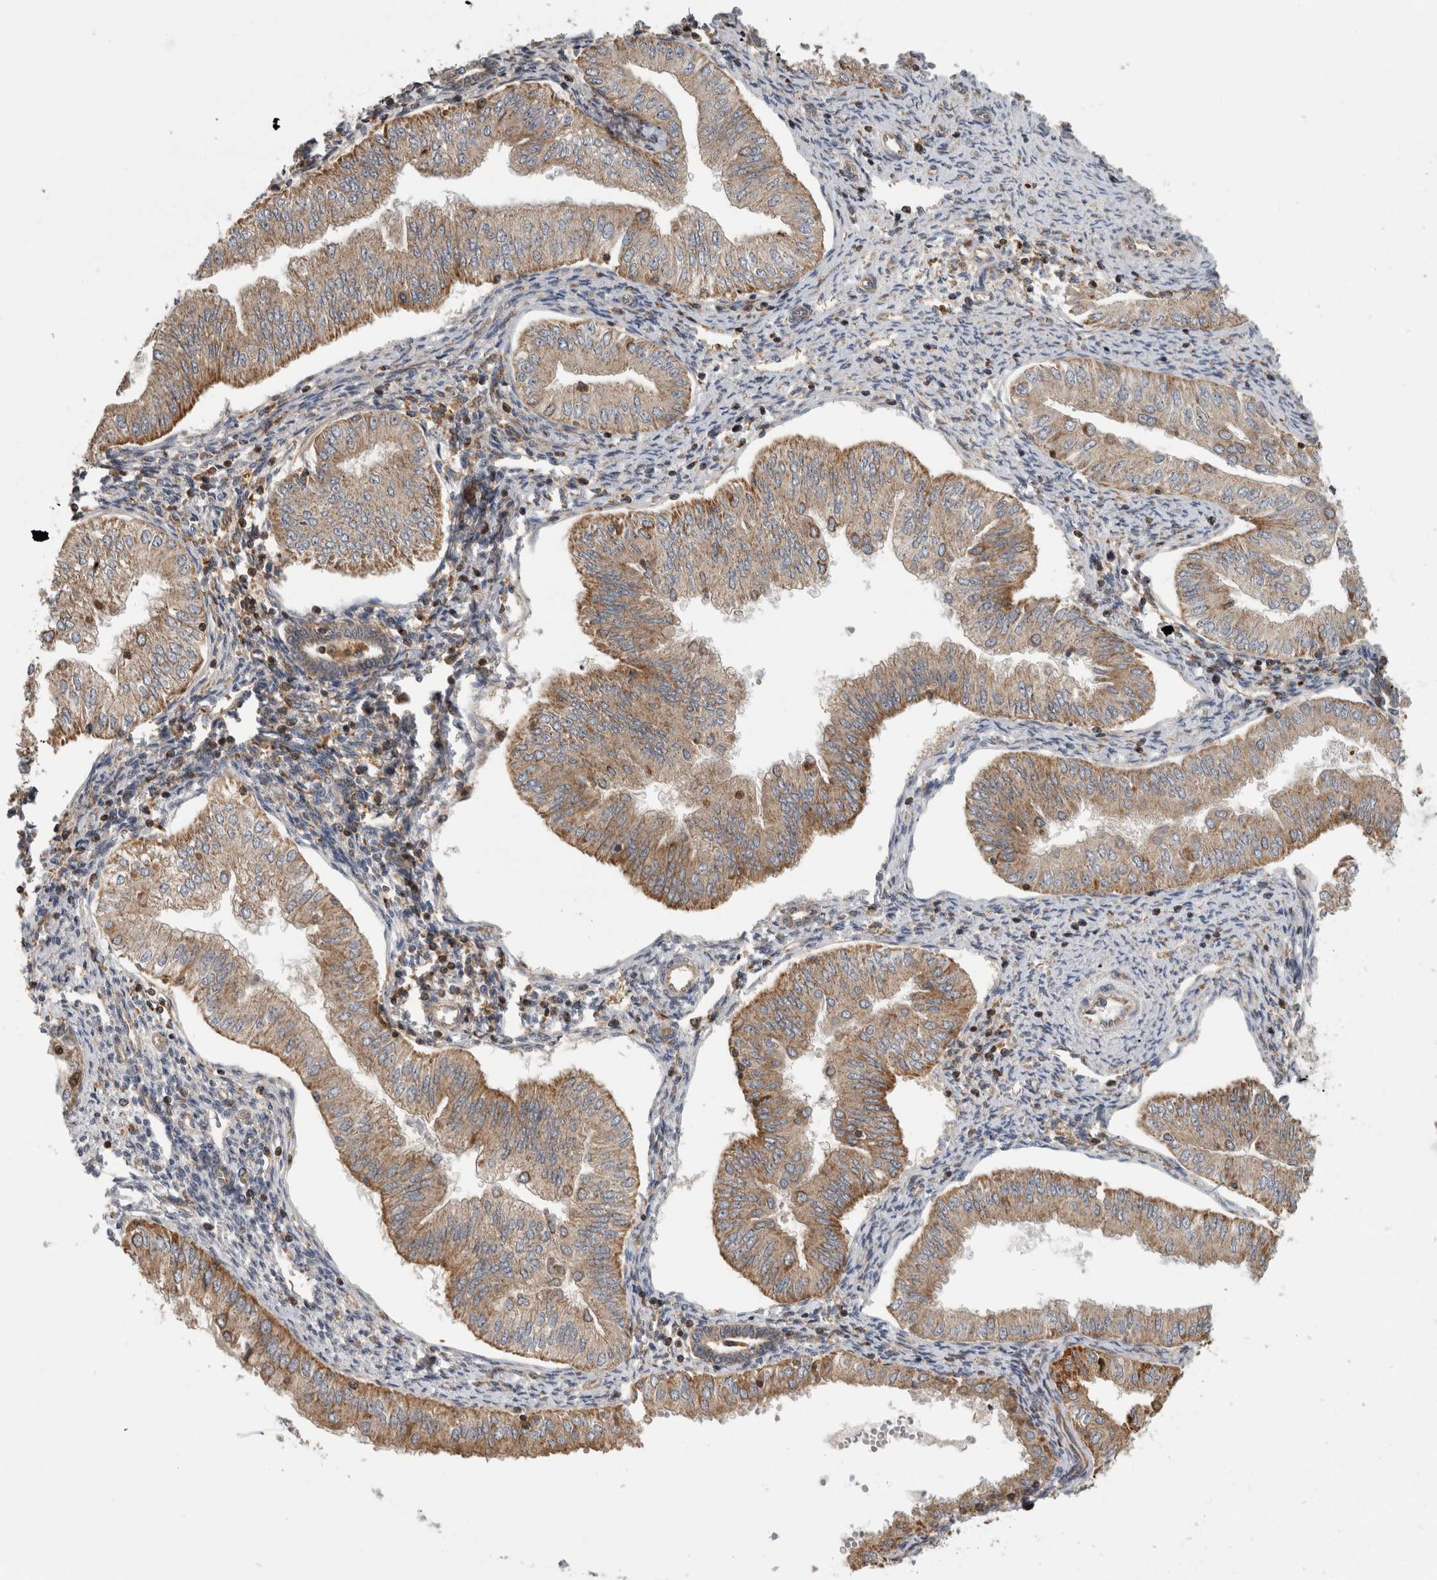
{"staining": {"intensity": "moderate", "quantity": ">75%", "location": "cytoplasmic/membranous"}, "tissue": "endometrial cancer", "cell_type": "Tumor cells", "image_type": "cancer", "snomed": [{"axis": "morphology", "description": "Normal tissue, NOS"}, {"axis": "morphology", "description": "Adenocarcinoma, NOS"}, {"axis": "topography", "description": "Endometrium"}], "caption": "The micrograph reveals immunohistochemical staining of adenocarcinoma (endometrial). There is moderate cytoplasmic/membranous staining is appreciated in approximately >75% of tumor cells.", "gene": "GRIK2", "patient": {"sex": "female", "age": 53}}